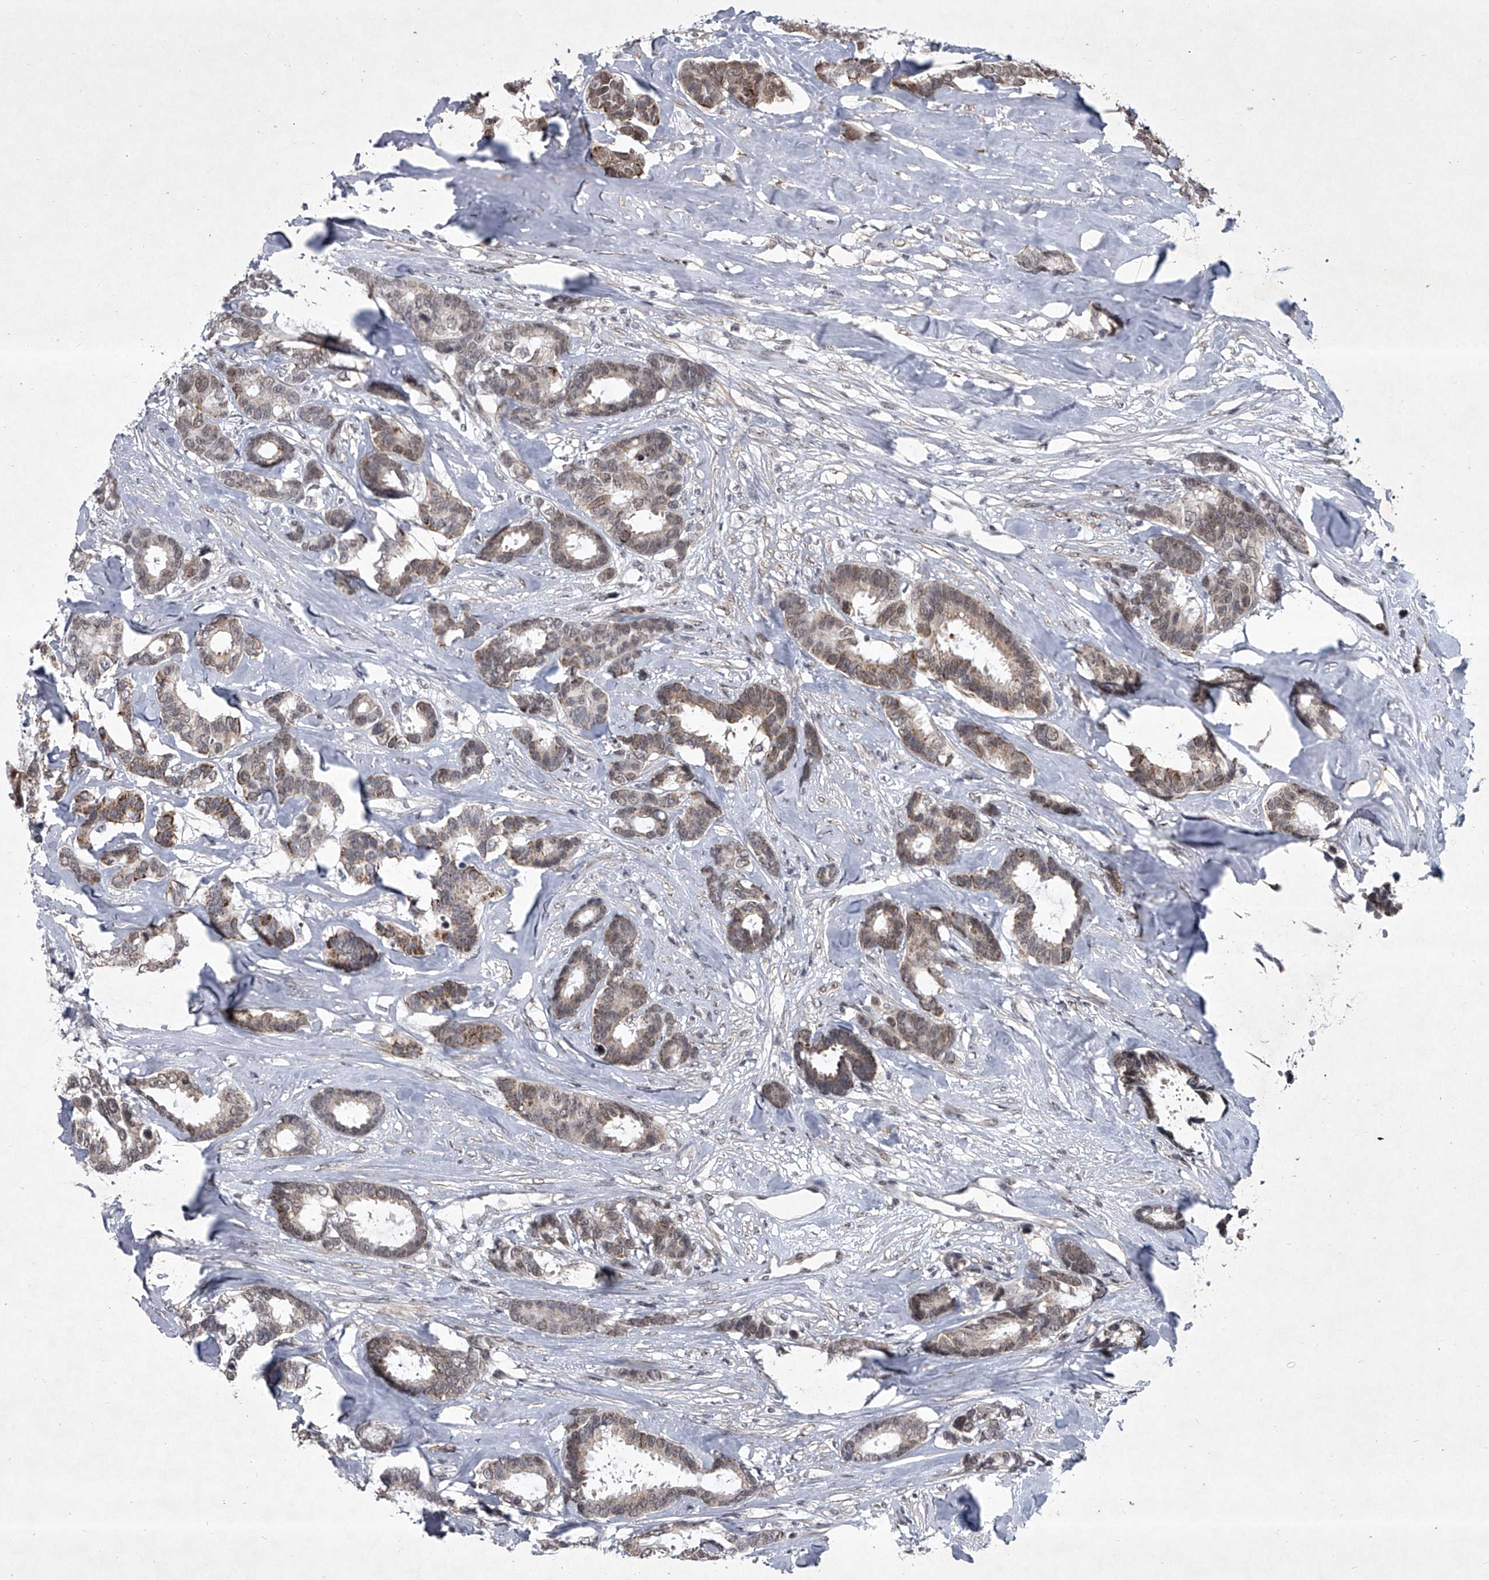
{"staining": {"intensity": "weak", "quantity": ">75%", "location": "cytoplasmic/membranous,nuclear"}, "tissue": "breast cancer", "cell_type": "Tumor cells", "image_type": "cancer", "snomed": [{"axis": "morphology", "description": "Duct carcinoma"}, {"axis": "topography", "description": "Breast"}], "caption": "Immunohistochemistry image of neoplastic tissue: breast intraductal carcinoma stained using immunohistochemistry exhibits low levels of weak protein expression localized specifically in the cytoplasmic/membranous and nuclear of tumor cells, appearing as a cytoplasmic/membranous and nuclear brown color.", "gene": "MLLT1", "patient": {"sex": "female", "age": 87}}